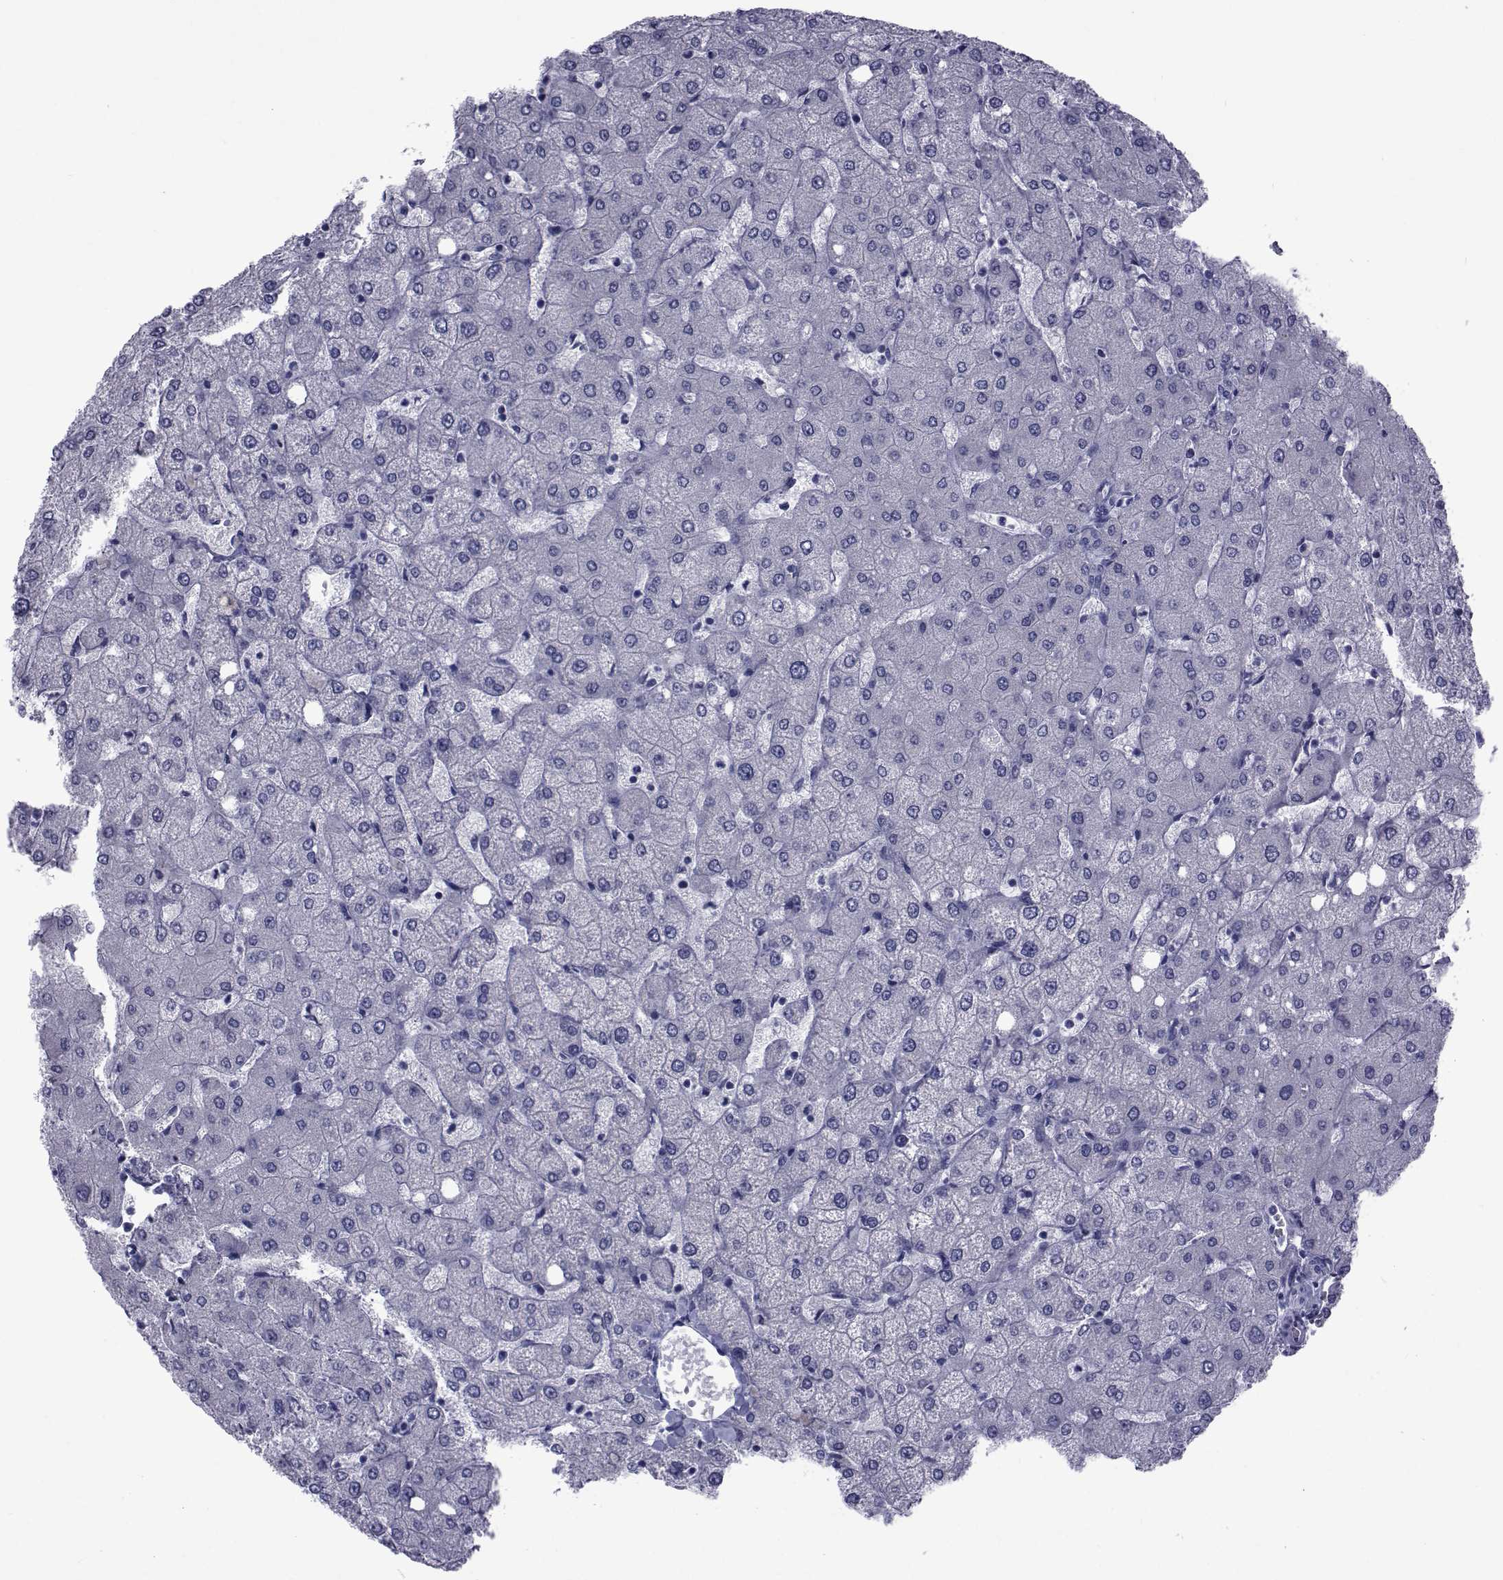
{"staining": {"intensity": "negative", "quantity": "none", "location": "none"}, "tissue": "liver", "cell_type": "Cholangiocytes", "image_type": "normal", "snomed": [{"axis": "morphology", "description": "Normal tissue, NOS"}, {"axis": "topography", "description": "Liver"}], "caption": "Protein analysis of unremarkable liver reveals no significant expression in cholangiocytes. (DAB (3,3'-diaminobenzidine) IHC with hematoxylin counter stain).", "gene": "GKAP1", "patient": {"sex": "female", "age": 54}}